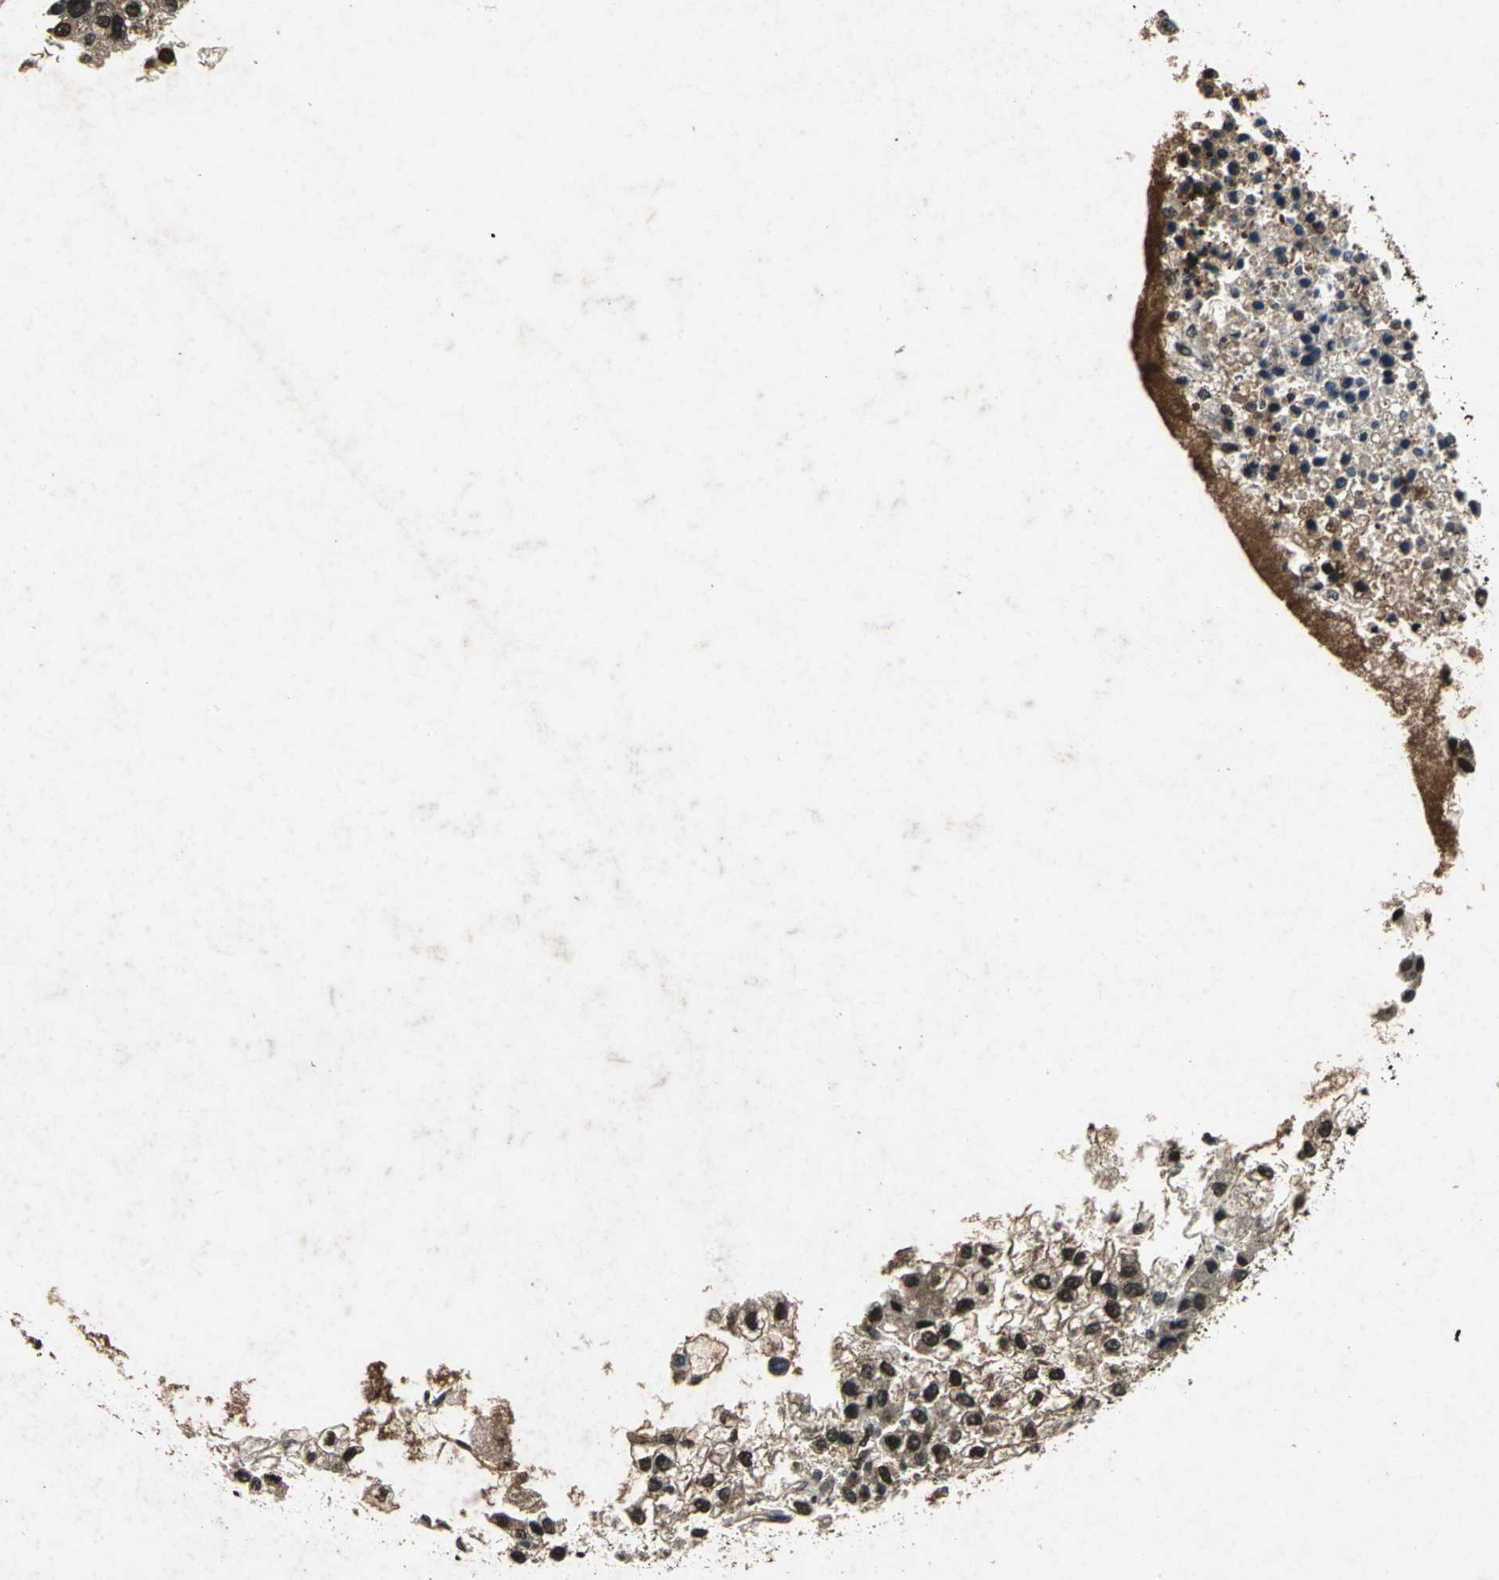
{"staining": {"intensity": "strong", "quantity": ">75%", "location": "cytoplasmic/membranous,nuclear"}, "tissue": "liver cancer", "cell_type": "Tumor cells", "image_type": "cancer", "snomed": [{"axis": "morphology", "description": "Carcinoma, Hepatocellular, NOS"}, {"axis": "topography", "description": "Liver"}], "caption": "The immunohistochemical stain highlights strong cytoplasmic/membranous and nuclear expression in tumor cells of liver hepatocellular carcinoma tissue.", "gene": "ANP32A", "patient": {"sex": "female", "age": 66}}